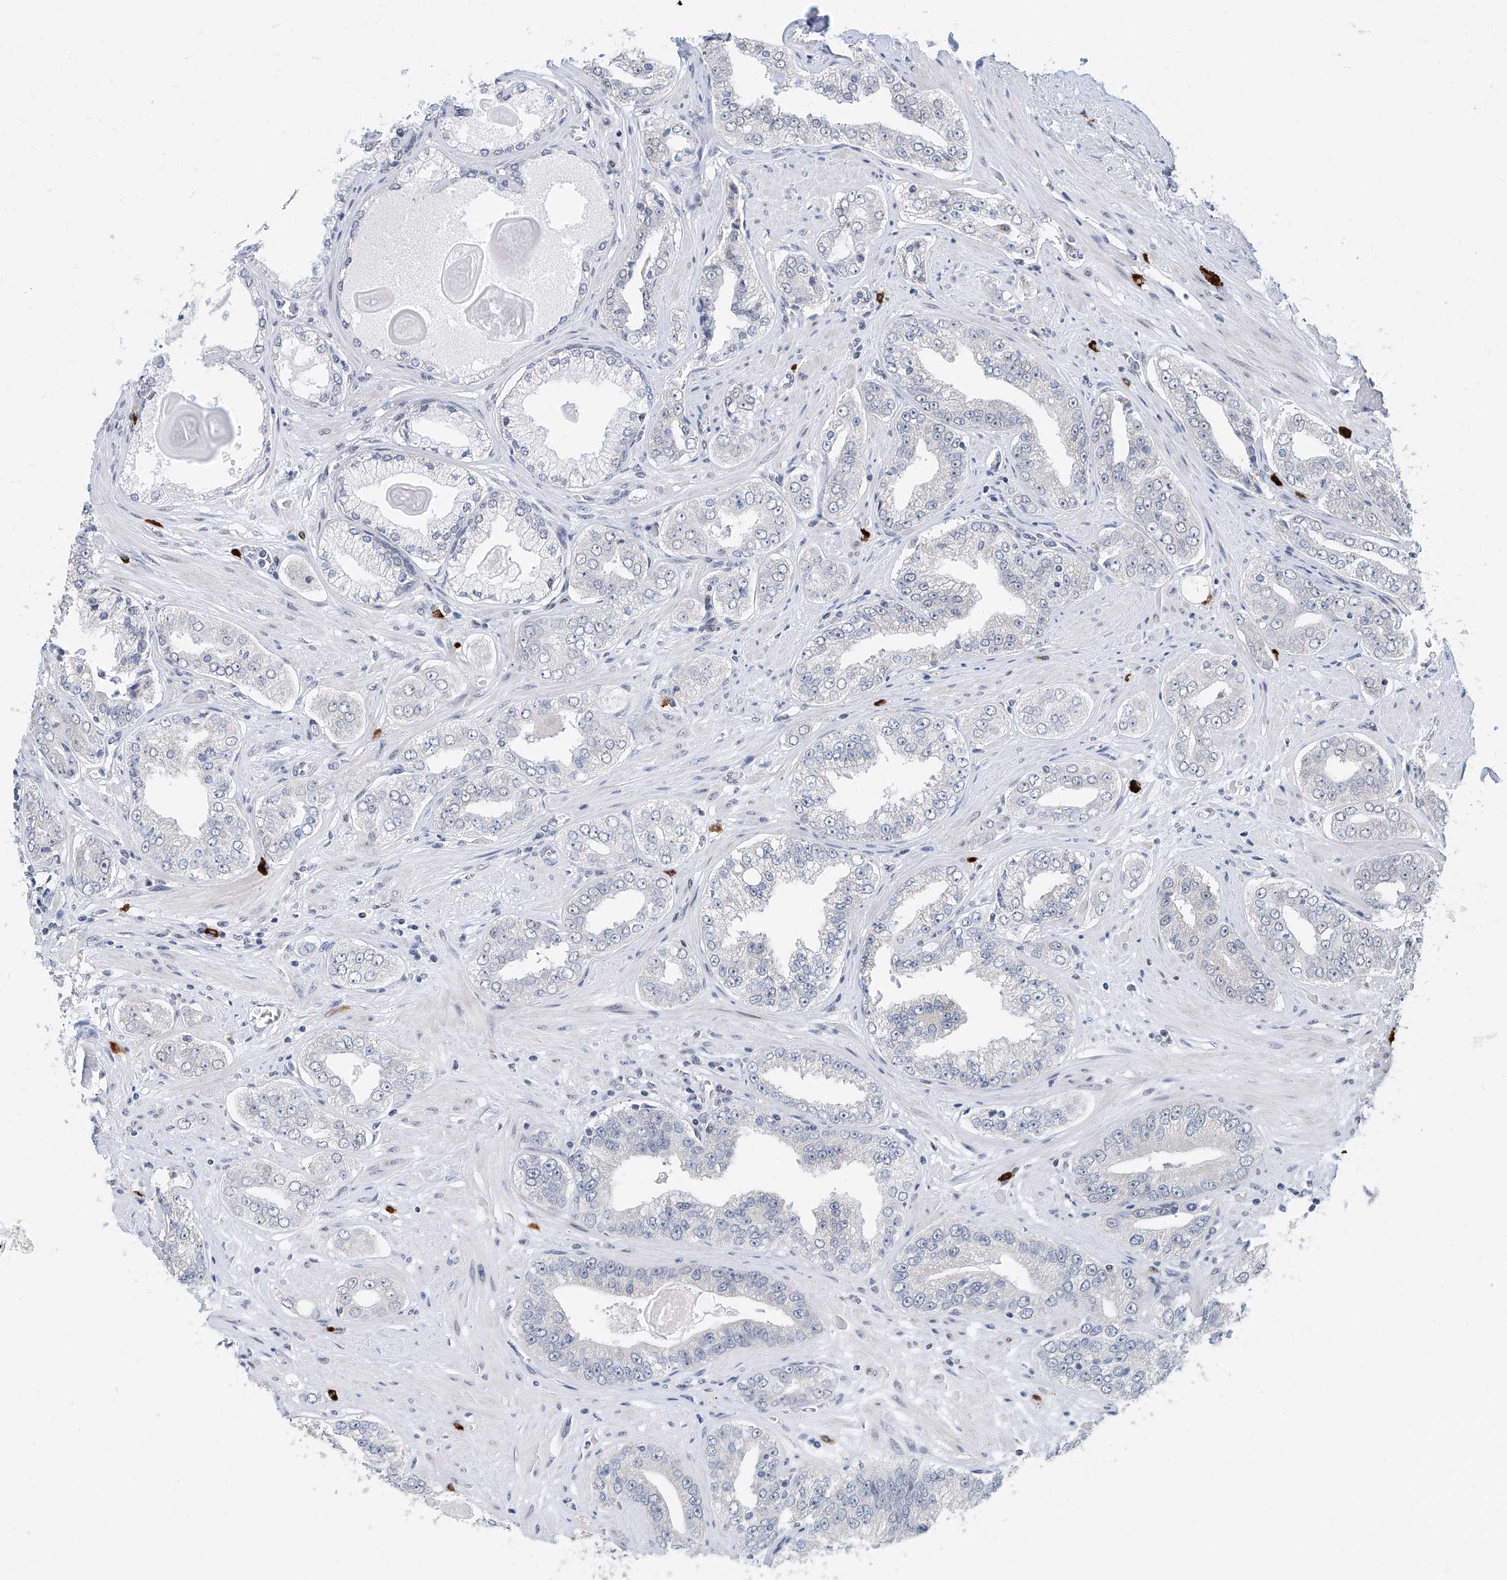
{"staining": {"intensity": "negative", "quantity": "none", "location": "none"}, "tissue": "prostate cancer", "cell_type": "Tumor cells", "image_type": "cancer", "snomed": [{"axis": "morphology", "description": "Adenocarcinoma, High grade"}, {"axis": "topography", "description": "Prostate"}], "caption": "Tumor cells are negative for protein expression in human prostate cancer (adenocarcinoma (high-grade)). (DAB immunohistochemistry (IHC) with hematoxylin counter stain).", "gene": "SDE2", "patient": {"sex": "male", "age": 71}}